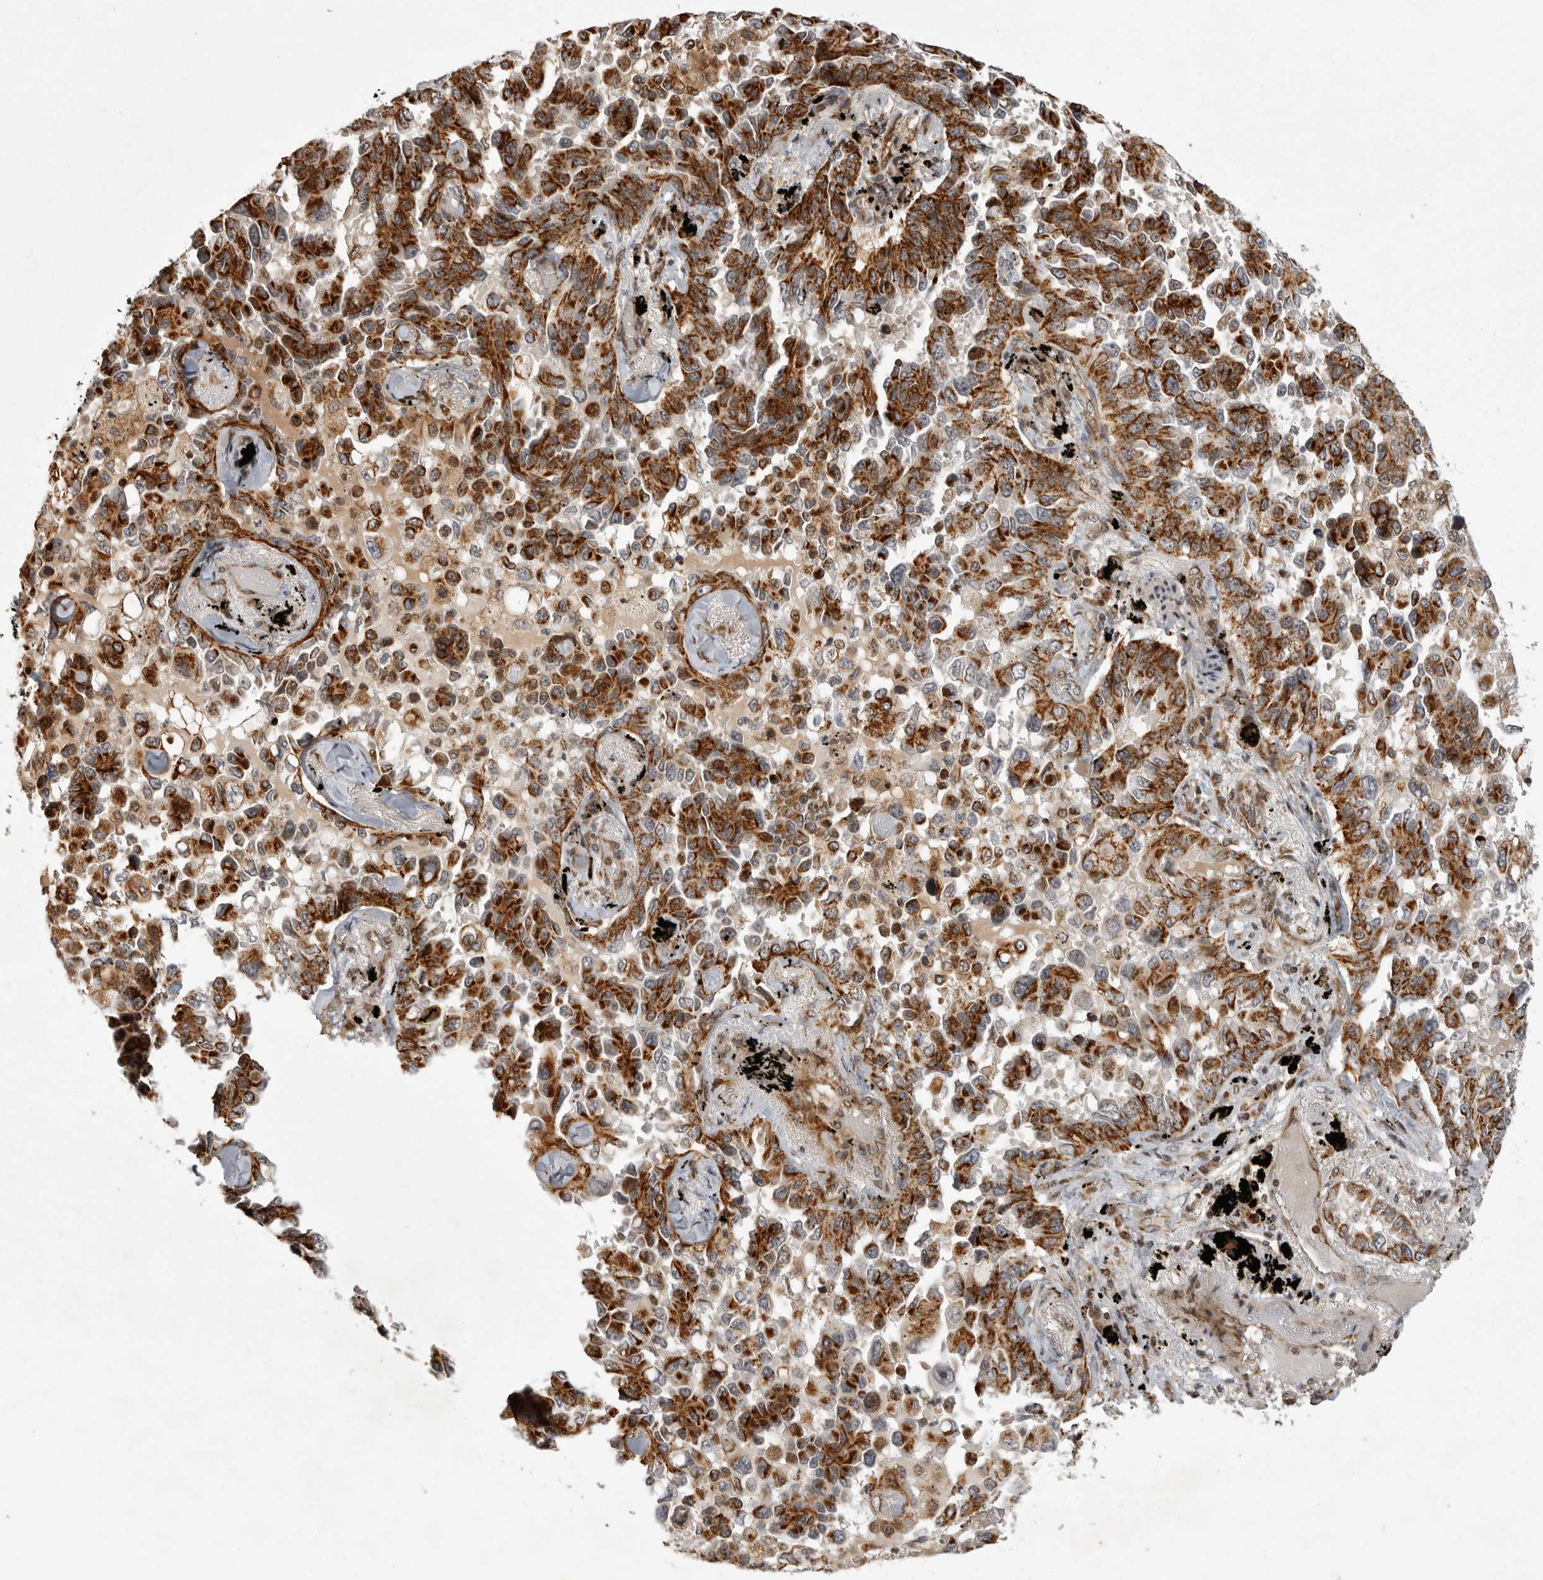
{"staining": {"intensity": "strong", "quantity": ">75%", "location": "cytoplasmic/membranous"}, "tissue": "lung cancer", "cell_type": "Tumor cells", "image_type": "cancer", "snomed": [{"axis": "morphology", "description": "Adenocarcinoma, NOS"}, {"axis": "topography", "description": "Lung"}], "caption": "Immunohistochemical staining of lung cancer (adenocarcinoma) exhibits high levels of strong cytoplasmic/membranous protein staining in about >75% of tumor cells. The protein is shown in brown color, while the nuclei are stained blue.", "gene": "NARS2", "patient": {"sex": "female", "age": 67}}